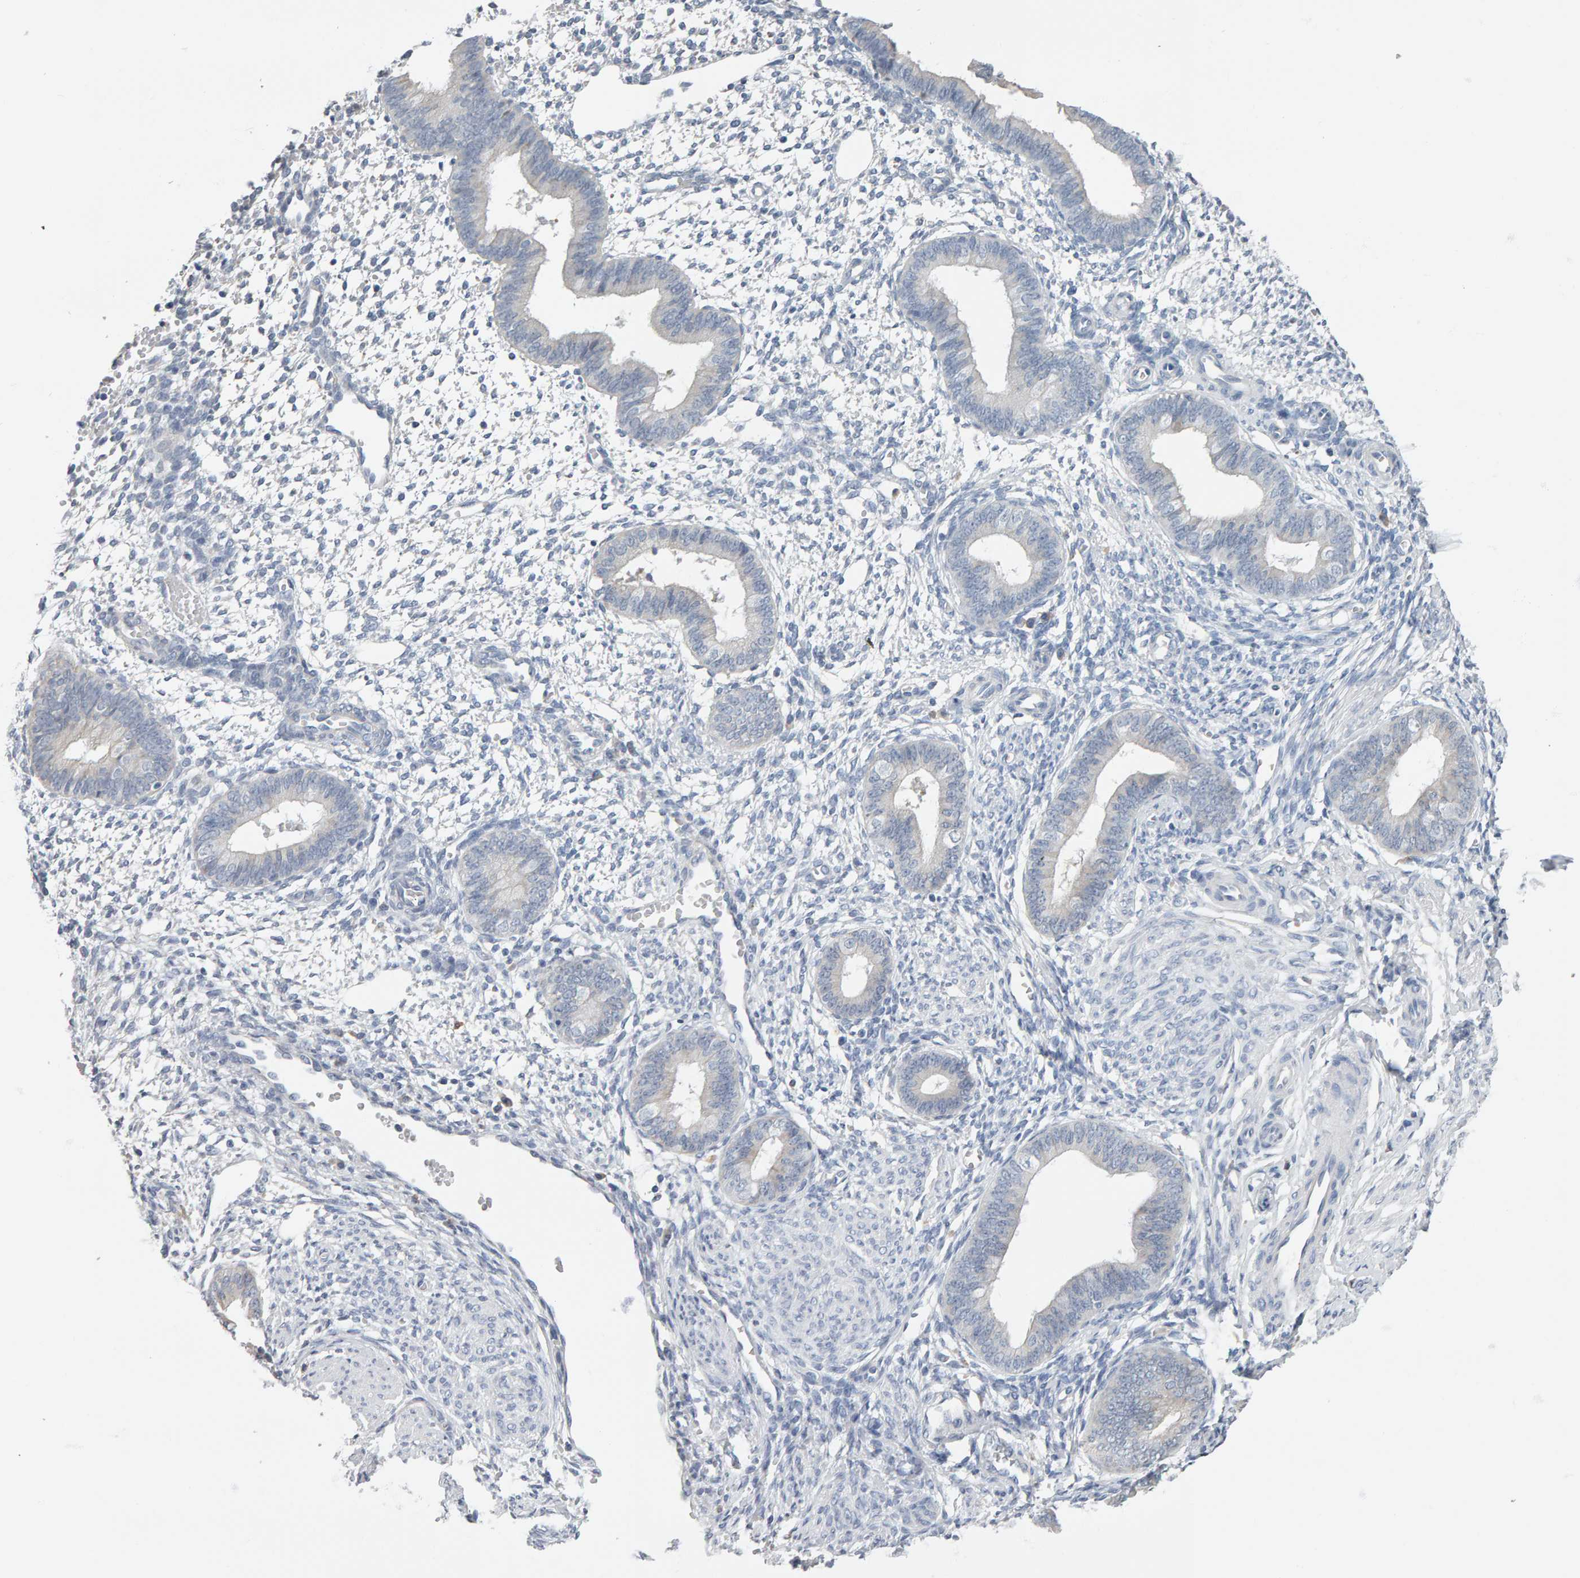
{"staining": {"intensity": "negative", "quantity": "none", "location": "none"}, "tissue": "endometrium", "cell_type": "Cells in endometrial stroma", "image_type": "normal", "snomed": [{"axis": "morphology", "description": "Normal tissue, NOS"}, {"axis": "topography", "description": "Endometrium"}], "caption": "High magnification brightfield microscopy of benign endometrium stained with DAB (3,3'-diaminobenzidine) (brown) and counterstained with hematoxylin (blue): cells in endometrial stroma show no significant expression. (DAB immunohistochemistry, high magnification).", "gene": "ADHFE1", "patient": {"sex": "female", "age": 46}}